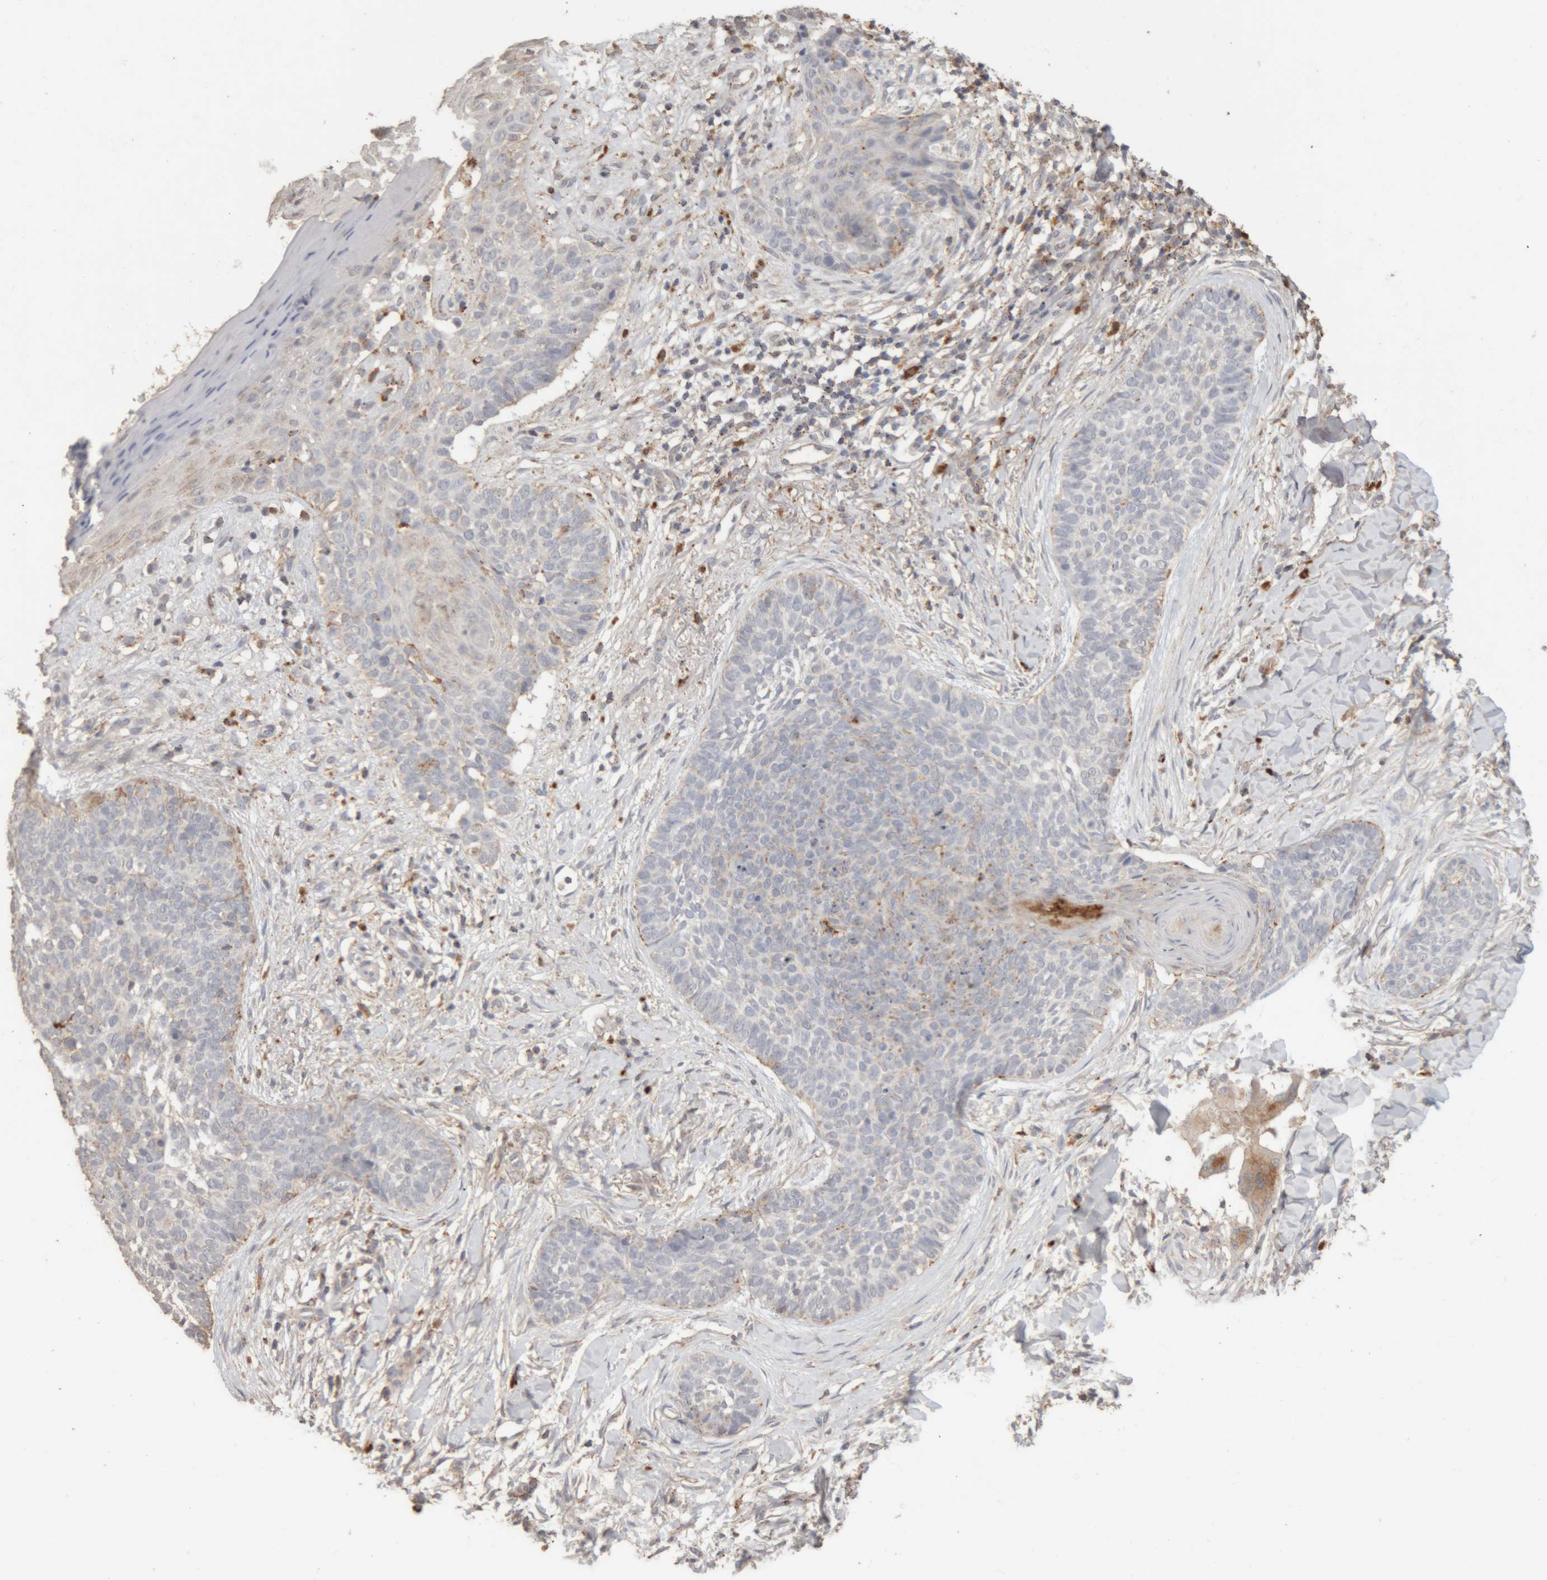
{"staining": {"intensity": "negative", "quantity": "none", "location": "none"}, "tissue": "skin cancer", "cell_type": "Tumor cells", "image_type": "cancer", "snomed": [{"axis": "morphology", "description": "Normal tissue, NOS"}, {"axis": "morphology", "description": "Basal cell carcinoma"}, {"axis": "topography", "description": "Skin"}], "caption": "This is an IHC photomicrograph of skin basal cell carcinoma. There is no positivity in tumor cells.", "gene": "ARSA", "patient": {"sex": "male", "age": 67}}